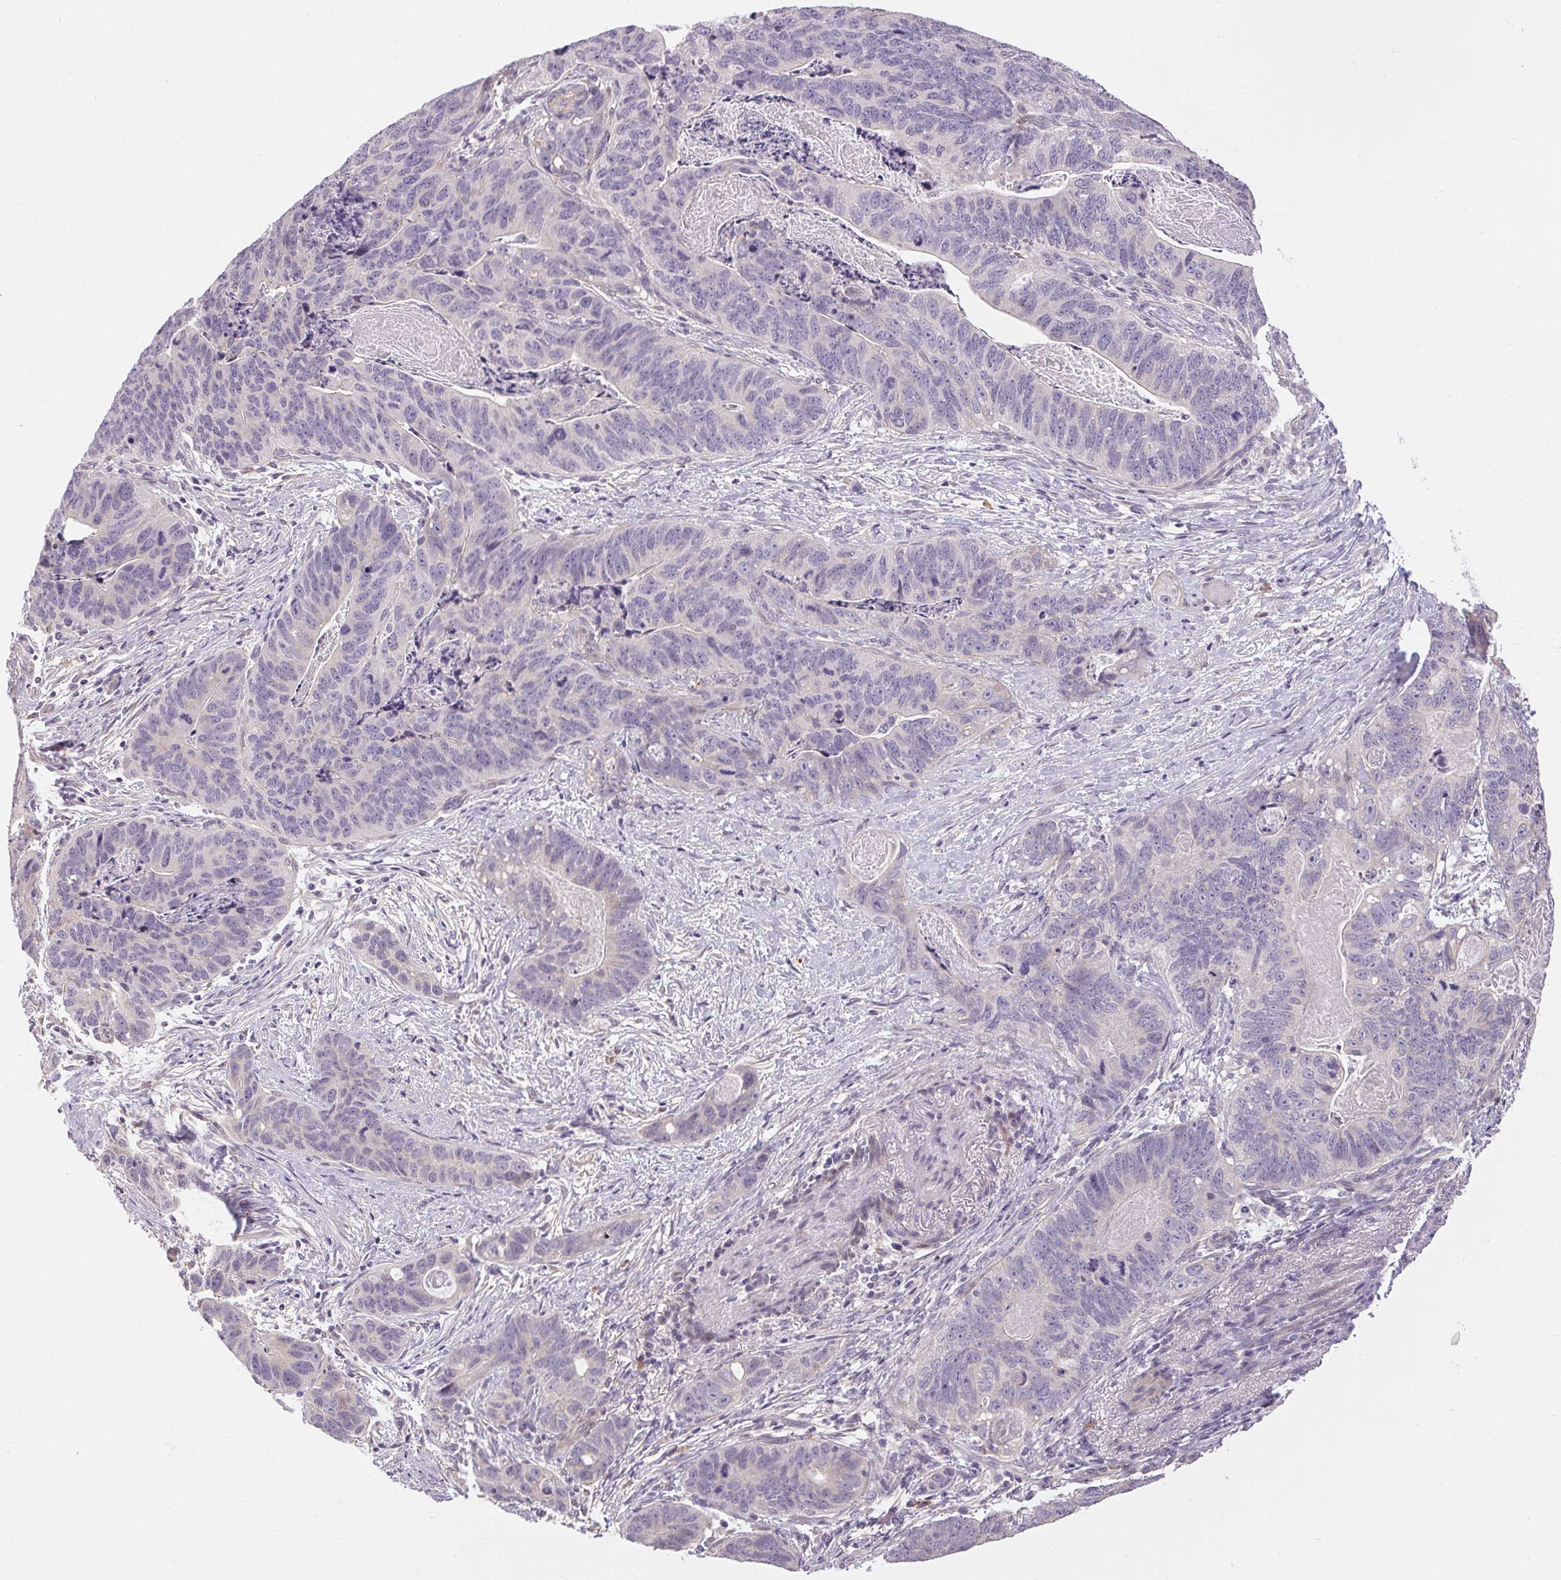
{"staining": {"intensity": "negative", "quantity": "none", "location": "none"}, "tissue": "stomach cancer", "cell_type": "Tumor cells", "image_type": "cancer", "snomed": [{"axis": "morphology", "description": "Normal tissue, NOS"}, {"axis": "morphology", "description": "Adenocarcinoma, NOS"}, {"axis": "topography", "description": "Stomach"}], "caption": "DAB (3,3'-diaminobenzidine) immunohistochemical staining of stomach cancer (adenocarcinoma) reveals no significant staining in tumor cells.", "gene": "TMEM52B", "patient": {"sex": "female", "age": 89}}